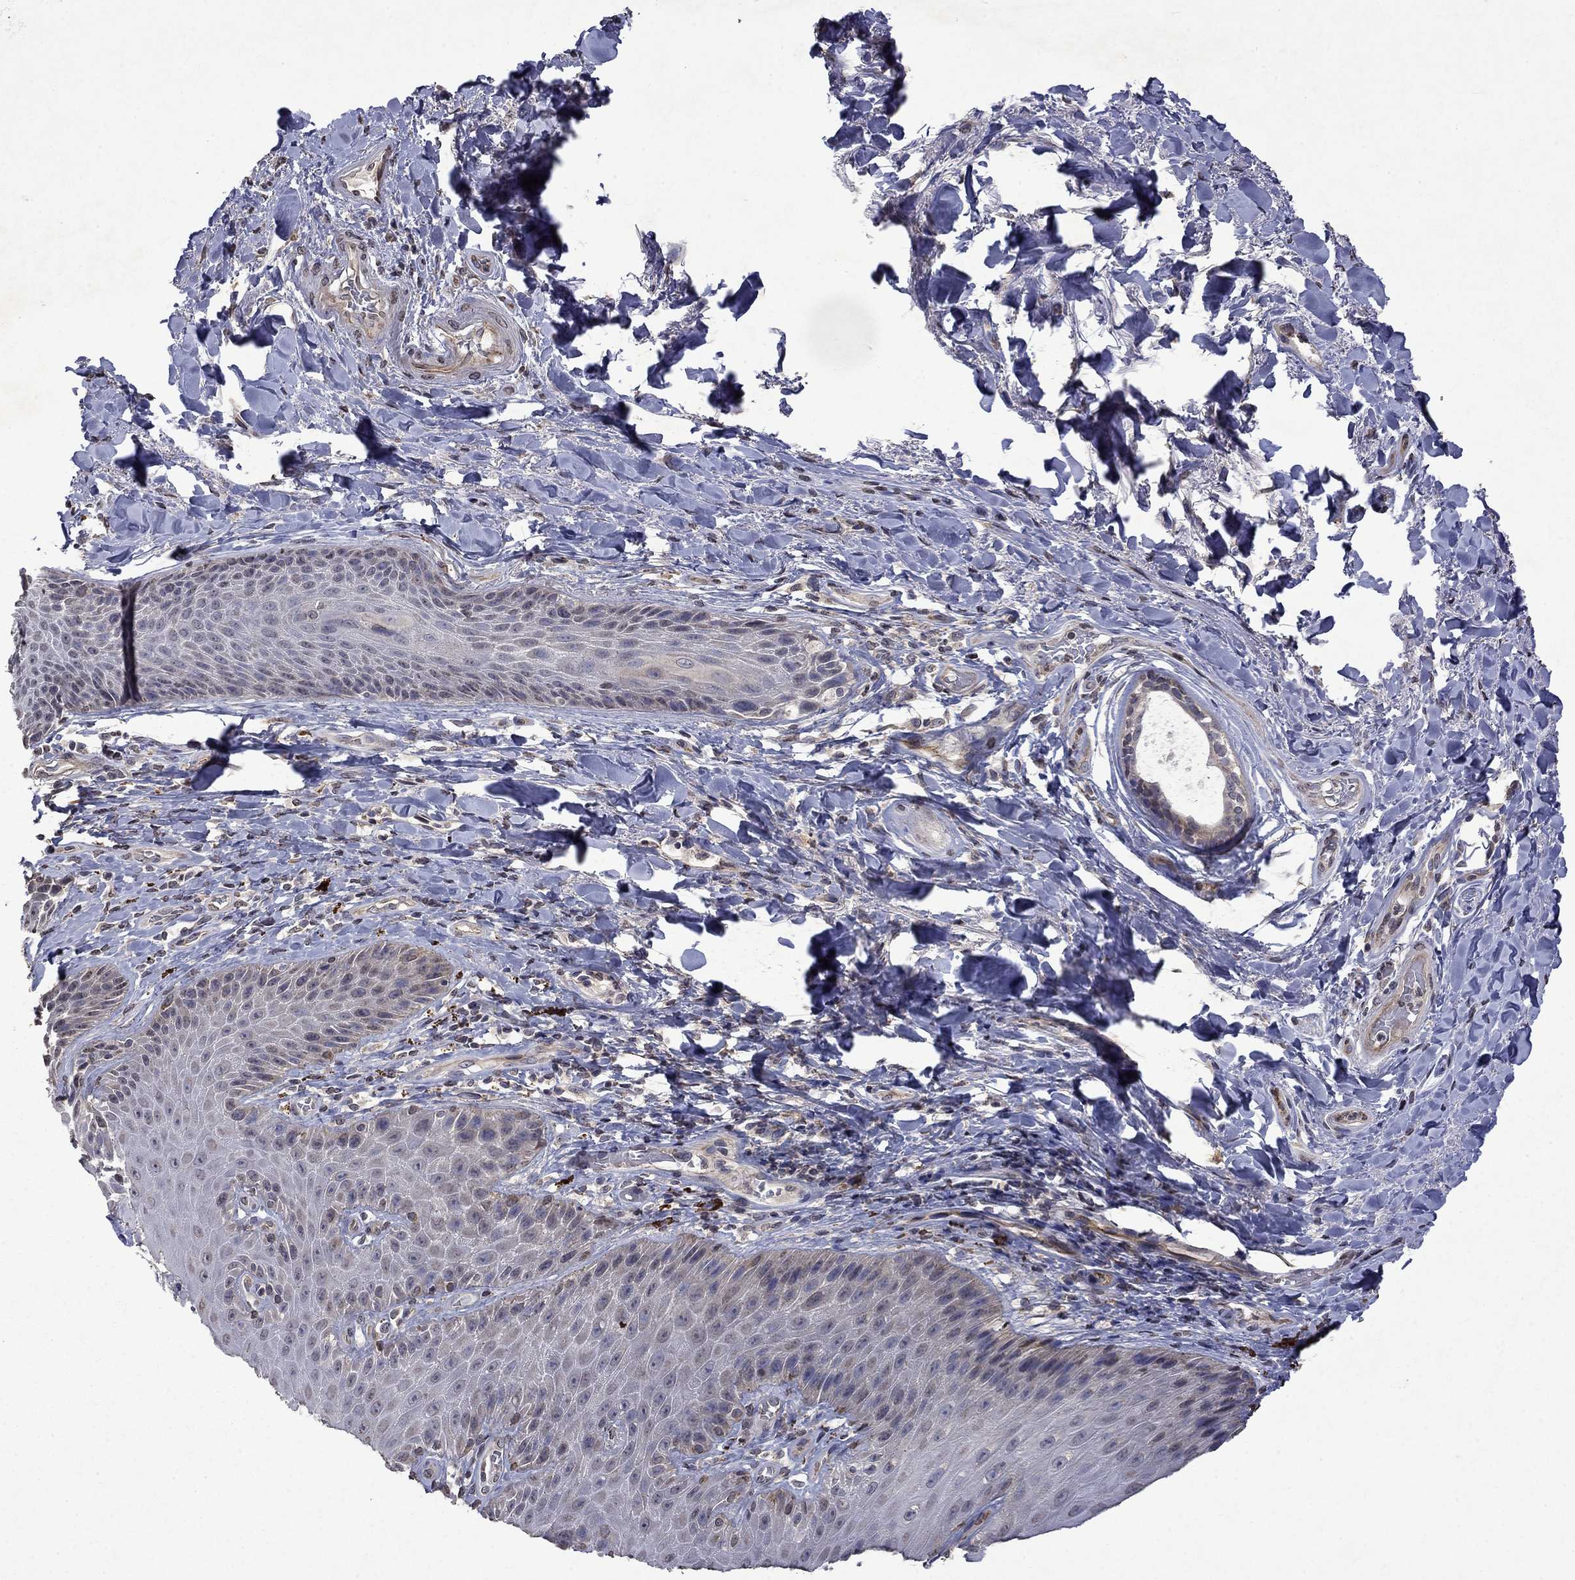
{"staining": {"intensity": "weak", "quantity": "<25%", "location": "cytoplasmic/membranous"}, "tissue": "skin", "cell_type": "Epidermal cells", "image_type": "normal", "snomed": [{"axis": "morphology", "description": "Normal tissue, NOS"}, {"axis": "topography", "description": "Anal"}, {"axis": "topography", "description": "Peripheral nerve tissue"}], "caption": "Immunohistochemistry (IHC) of normal human skin reveals no positivity in epidermal cells.", "gene": "TTC38", "patient": {"sex": "male", "age": 53}}